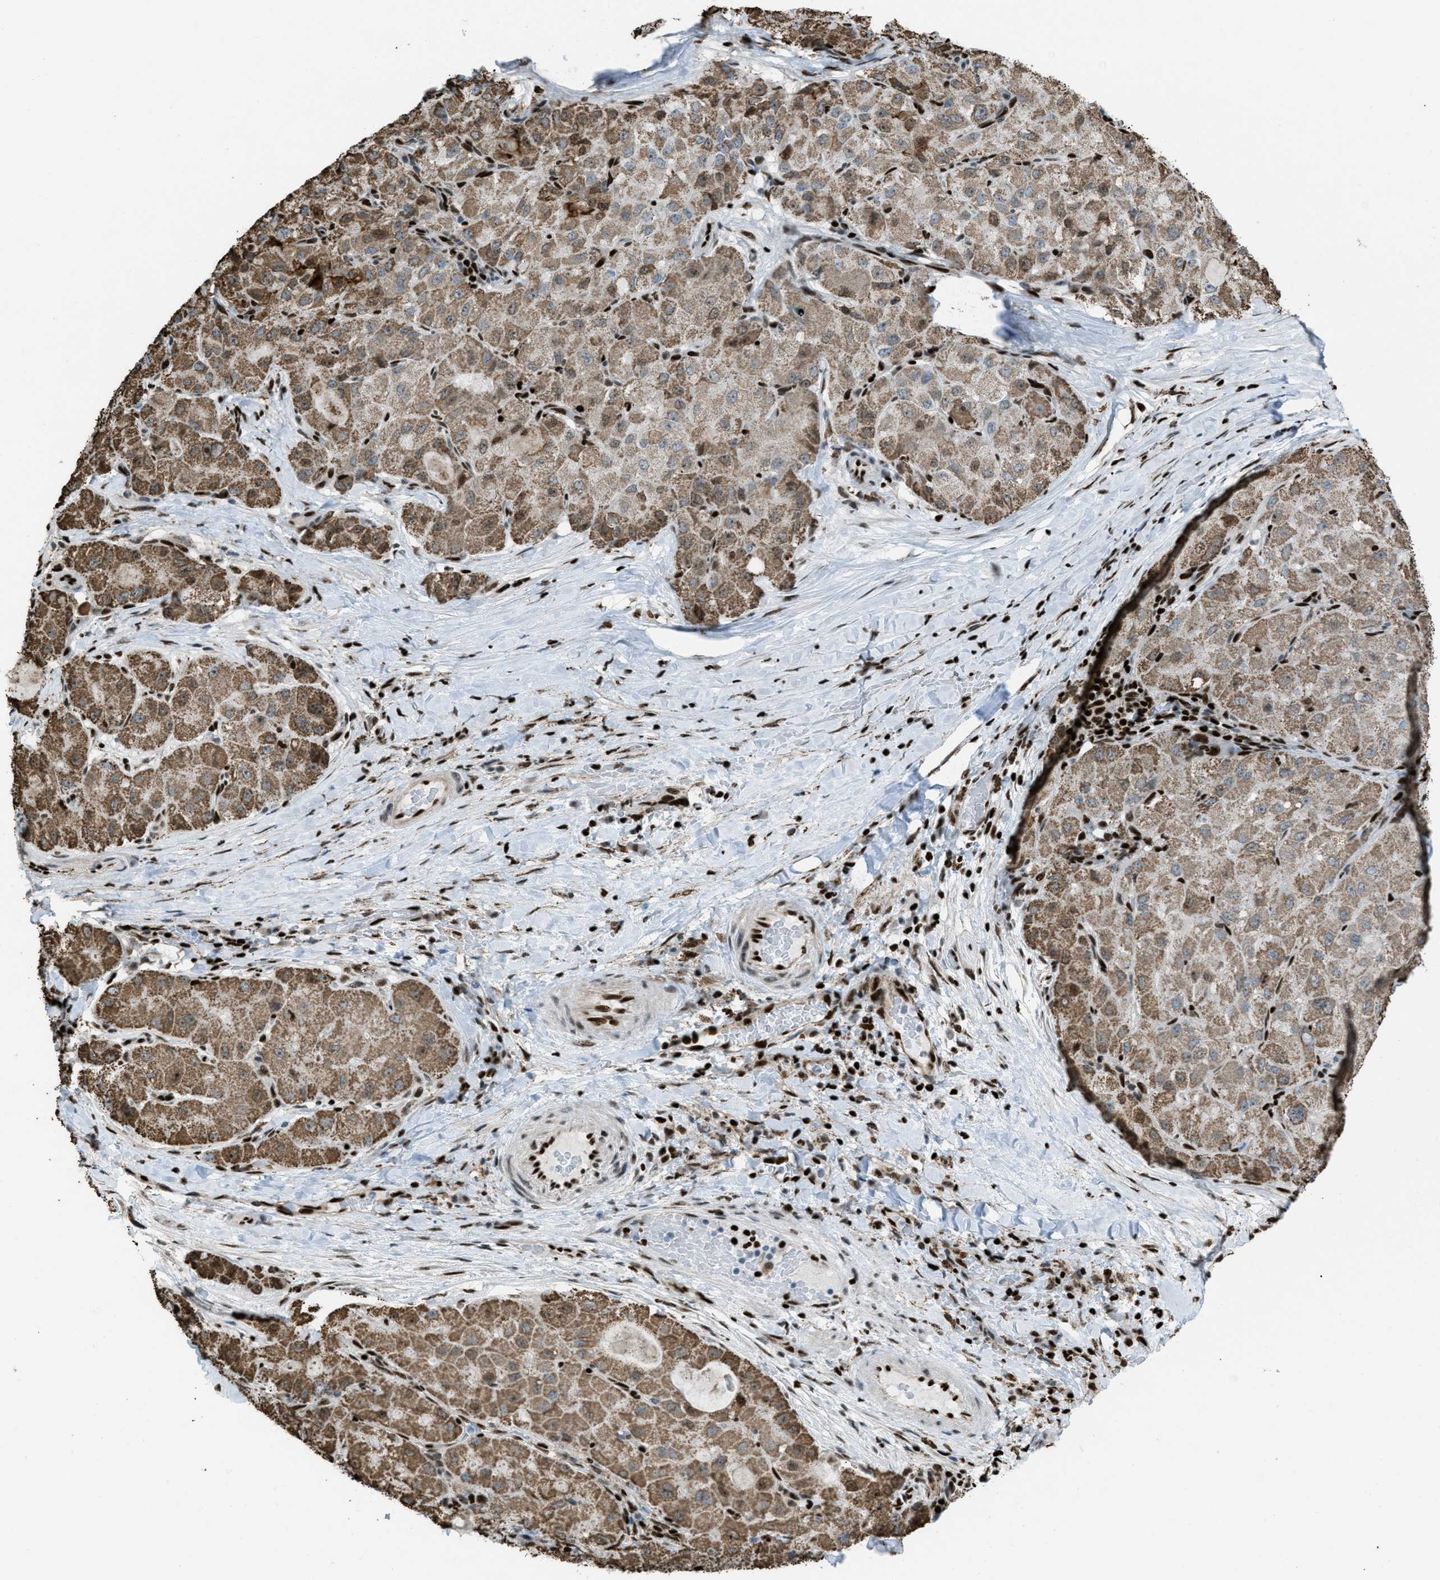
{"staining": {"intensity": "moderate", "quantity": ">75%", "location": "cytoplasmic/membranous"}, "tissue": "liver cancer", "cell_type": "Tumor cells", "image_type": "cancer", "snomed": [{"axis": "morphology", "description": "Carcinoma, Hepatocellular, NOS"}, {"axis": "topography", "description": "Liver"}], "caption": "Immunohistochemical staining of human liver cancer (hepatocellular carcinoma) shows medium levels of moderate cytoplasmic/membranous protein expression in about >75% of tumor cells. The staining was performed using DAB to visualize the protein expression in brown, while the nuclei were stained in blue with hematoxylin (Magnification: 20x).", "gene": "SLFN5", "patient": {"sex": "male", "age": 80}}